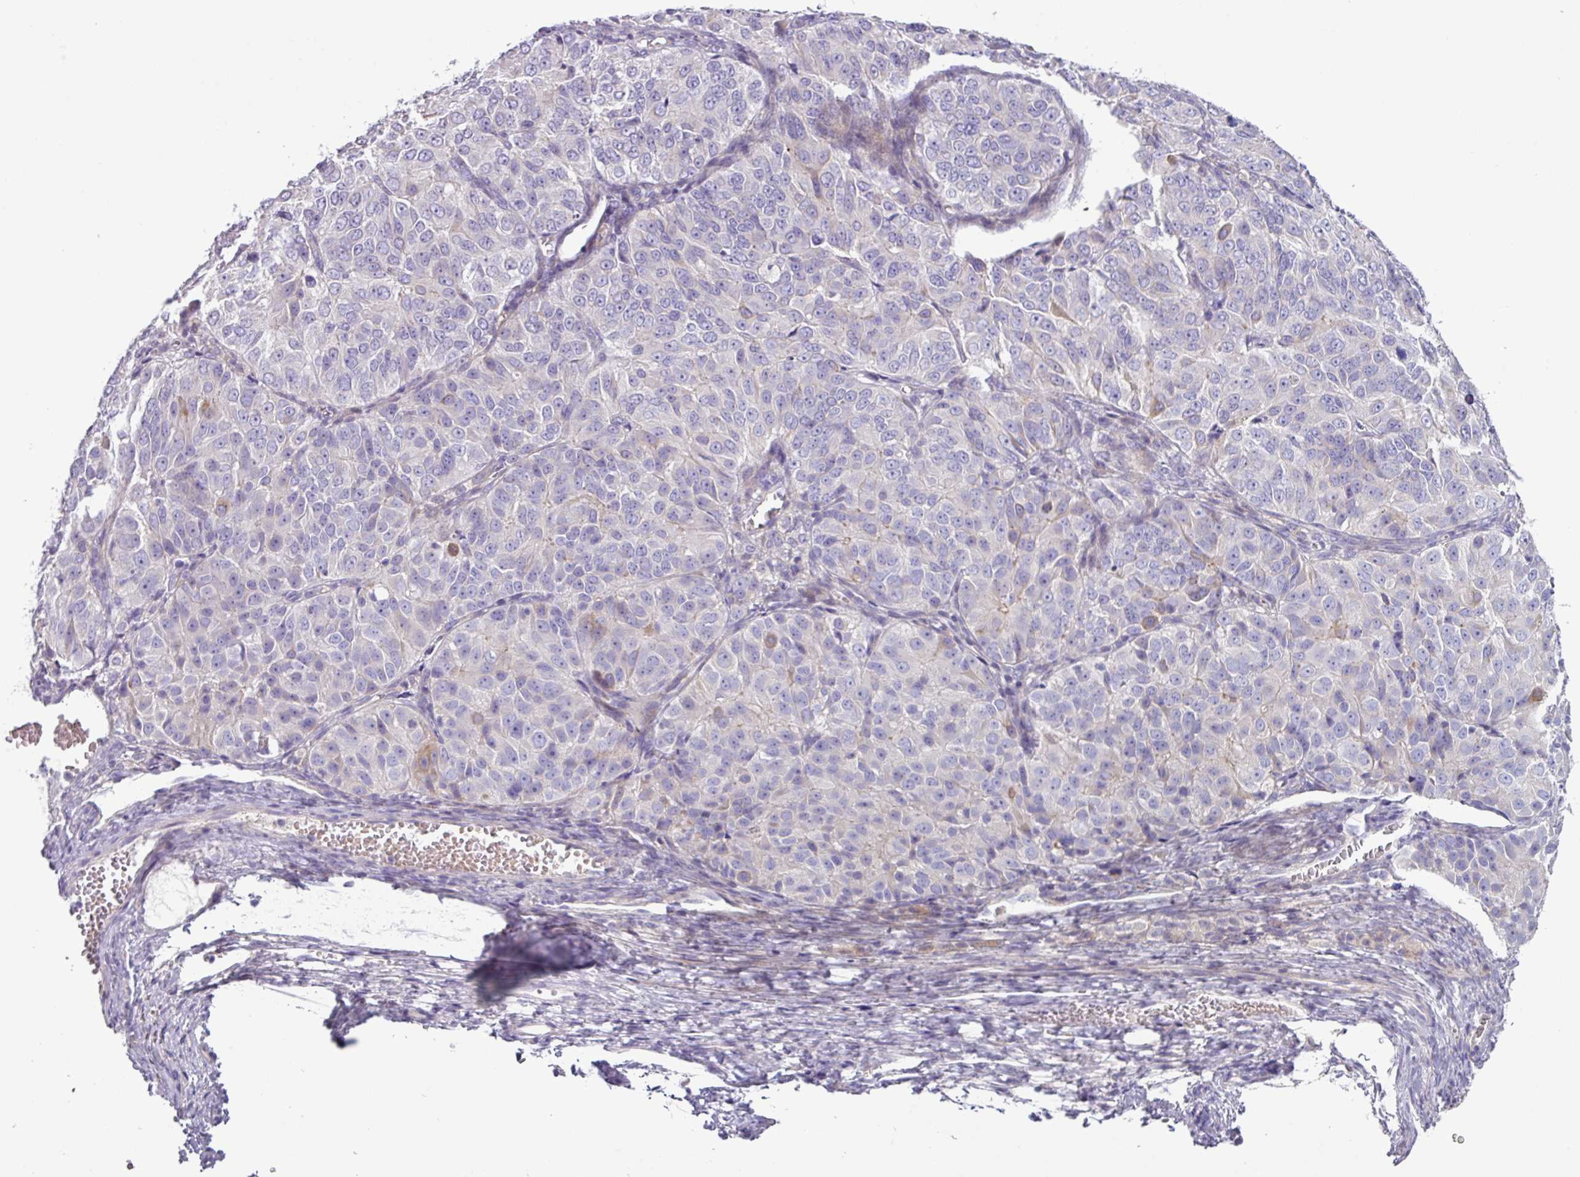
{"staining": {"intensity": "negative", "quantity": "none", "location": "none"}, "tissue": "ovarian cancer", "cell_type": "Tumor cells", "image_type": "cancer", "snomed": [{"axis": "morphology", "description": "Carcinoma, endometroid"}, {"axis": "topography", "description": "Ovary"}], "caption": "This is an immunohistochemistry image of endometroid carcinoma (ovarian). There is no staining in tumor cells.", "gene": "RGS16", "patient": {"sex": "female", "age": 51}}